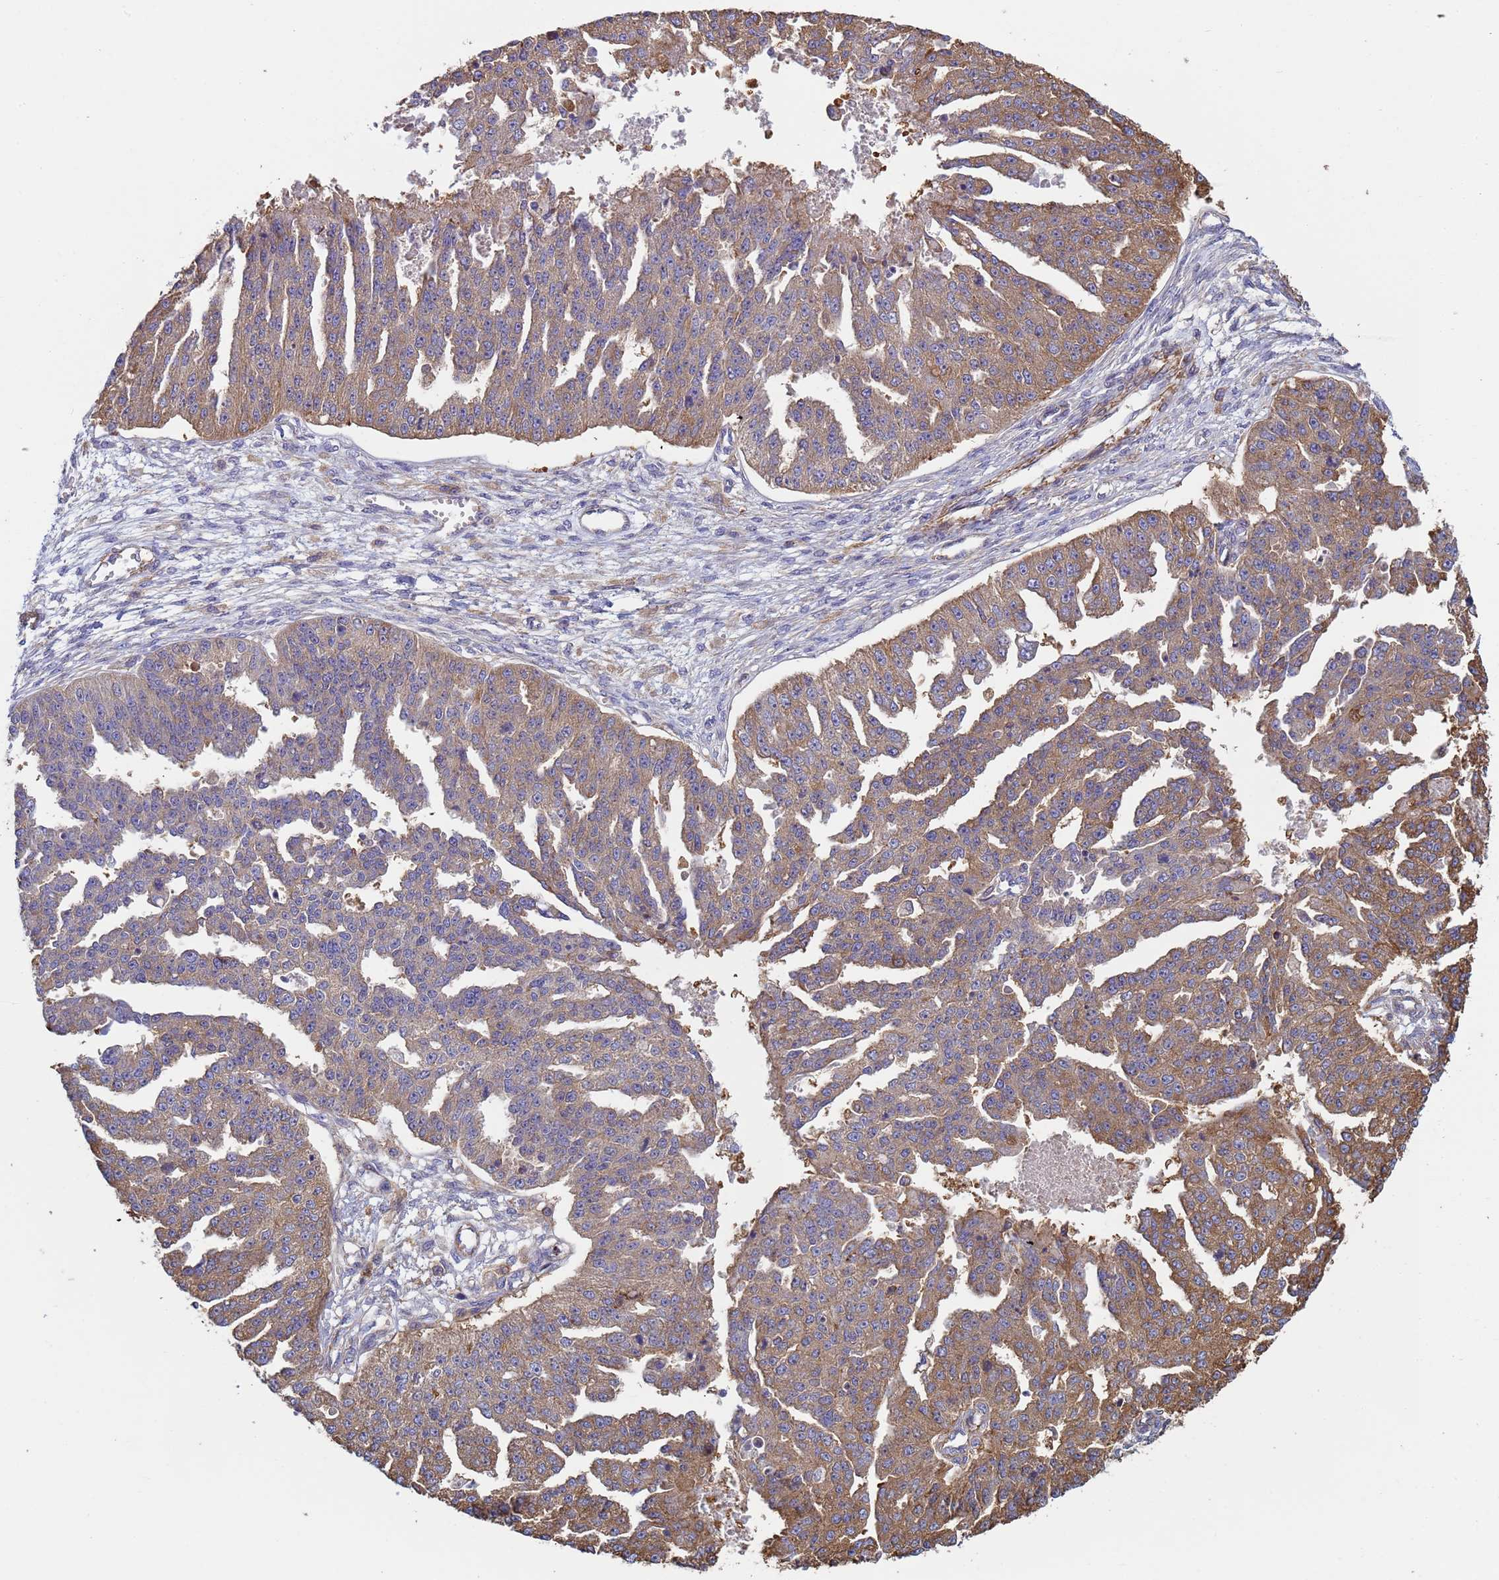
{"staining": {"intensity": "moderate", "quantity": ">75%", "location": "cytoplasmic/membranous"}, "tissue": "ovarian cancer", "cell_type": "Tumor cells", "image_type": "cancer", "snomed": [{"axis": "morphology", "description": "Cystadenocarcinoma, serous, NOS"}, {"axis": "topography", "description": "Ovary"}], "caption": "Ovarian cancer (serous cystadenocarcinoma) was stained to show a protein in brown. There is medium levels of moderate cytoplasmic/membranous expression in about >75% of tumor cells. Using DAB (brown) and hematoxylin (blue) stains, captured at high magnification using brightfield microscopy.", "gene": "ZNG1B", "patient": {"sex": "female", "age": 58}}